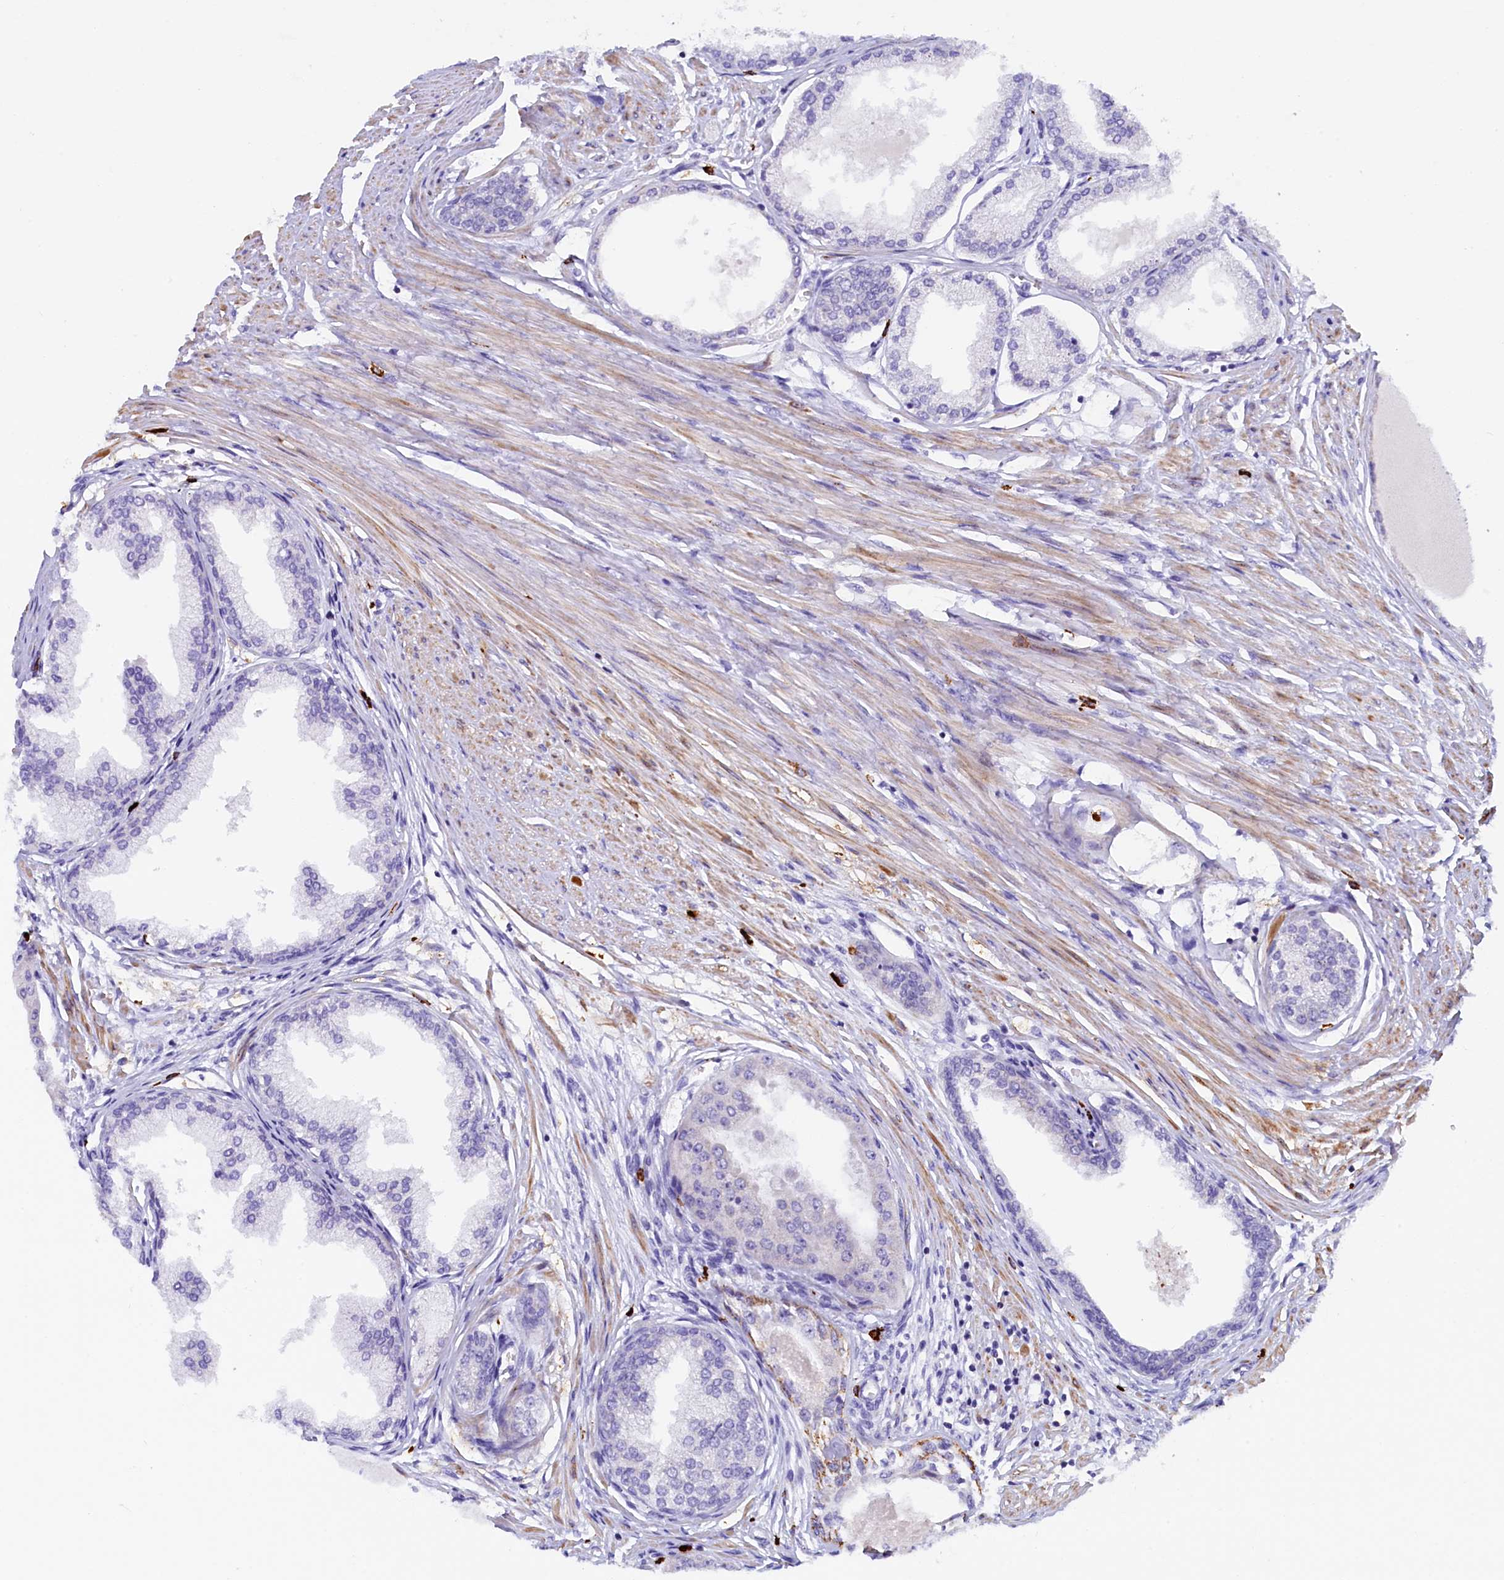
{"staining": {"intensity": "negative", "quantity": "none", "location": "none"}, "tissue": "prostate cancer", "cell_type": "Tumor cells", "image_type": "cancer", "snomed": [{"axis": "morphology", "description": "Adenocarcinoma, Low grade"}, {"axis": "topography", "description": "Prostate"}], "caption": "This is an immunohistochemistry (IHC) image of human prostate cancer (adenocarcinoma (low-grade)). There is no positivity in tumor cells.", "gene": "RTTN", "patient": {"sex": "male", "age": 63}}